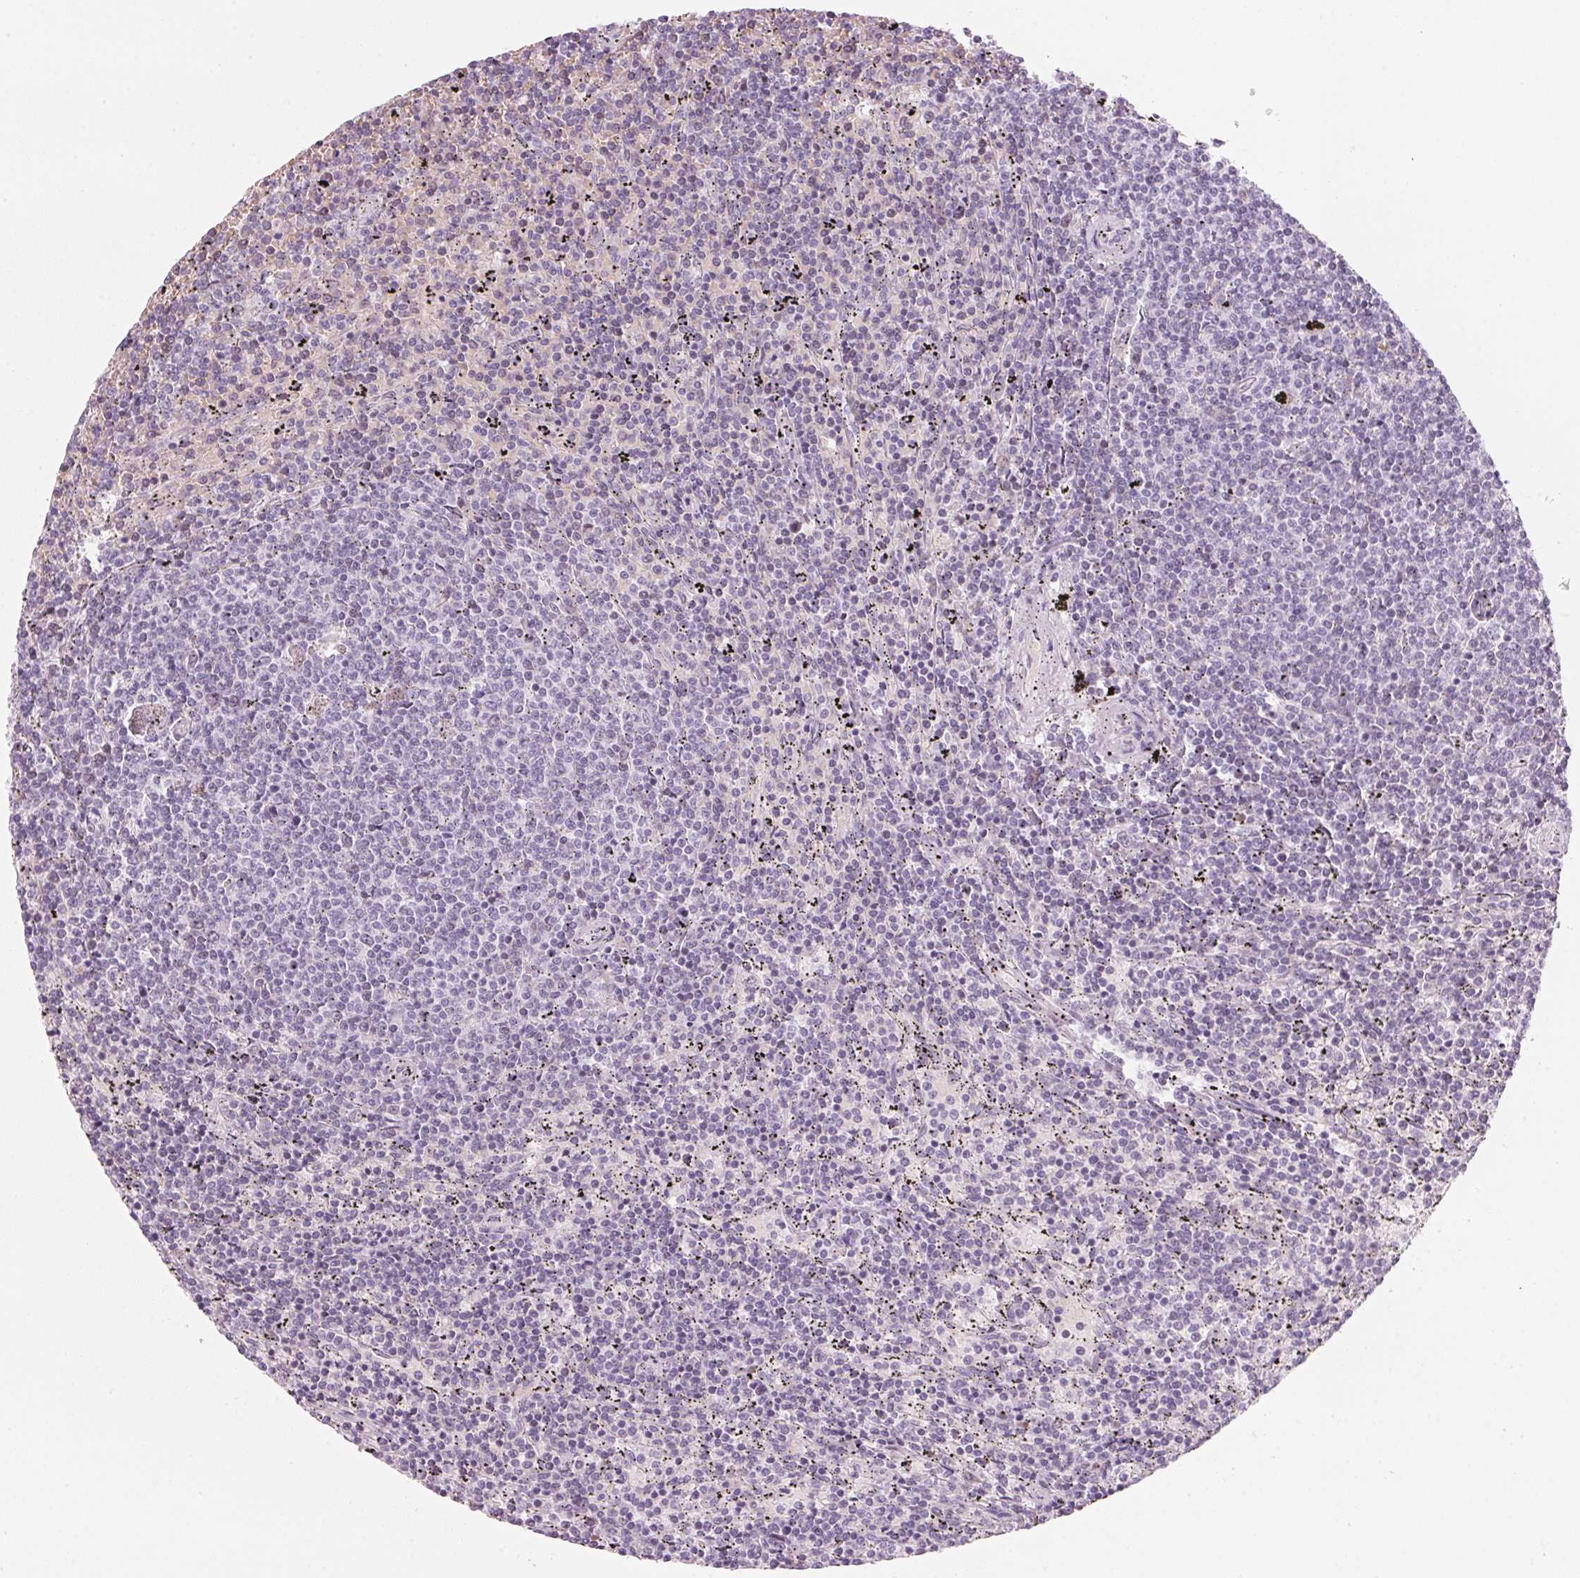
{"staining": {"intensity": "negative", "quantity": "none", "location": "none"}, "tissue": "lymphoma", "cell_type": "Tumor cells", "image_type": "cancer", "snomed": [{"axis": "morphology", "description": "Malignant lymphoma, non-Hodgkin's type, Low grade"}, {"axis": "topography", "description": "Spleen"}], "caption": "A high-resolution histopathology image shows immunohistochemistry (IHC) staining of malignant lymphoma, non-Hodgkin's type (low-grade), which shows no significant positivity in tumor cells.", "gene": "DNTTIP2", "patient": {"sex": "female", "age": 50}}